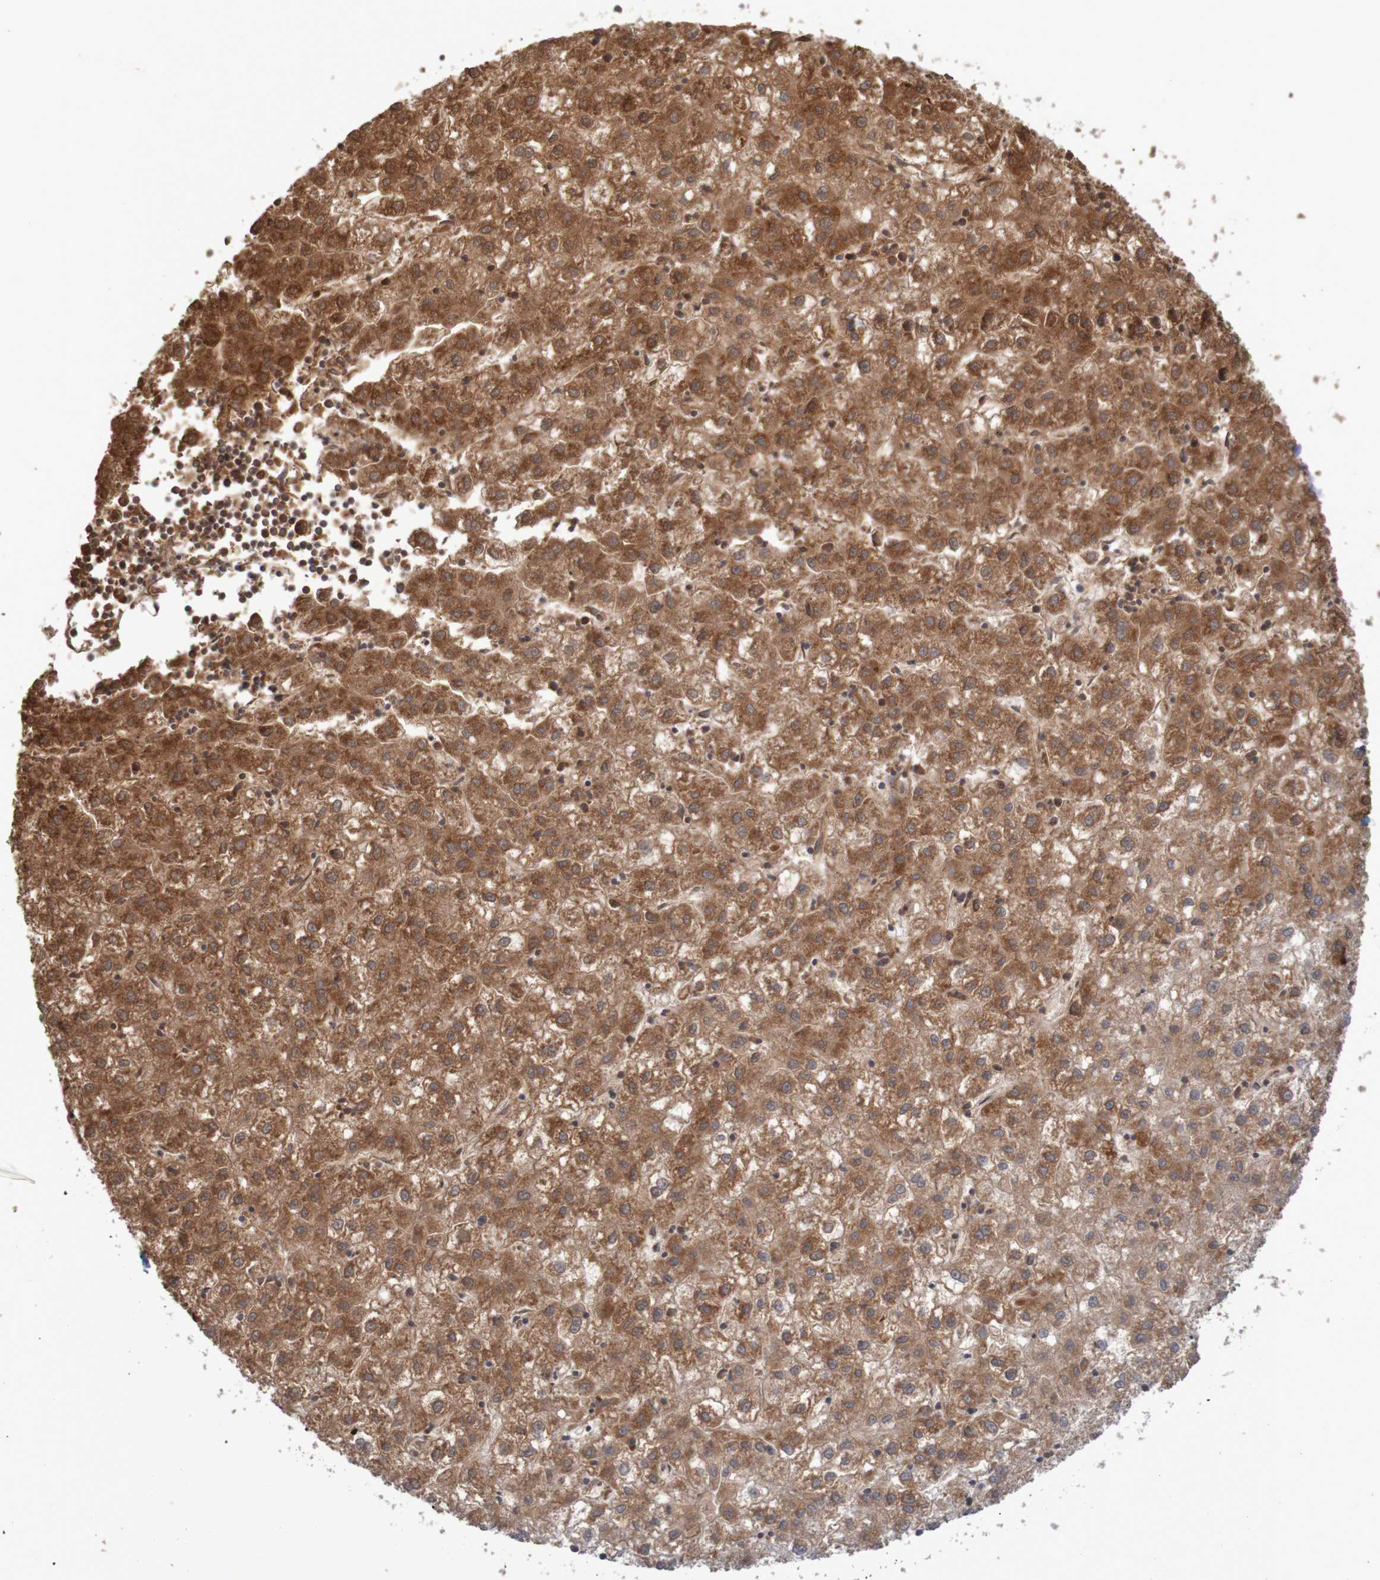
{"staining": {"intensity": "strong", "quantity": ">75%", "location": "cytoplasmic/membranous"}, "tissue": "liver cancer", "cell_type": "Tumor cells", "image_type": "cancer", "snomed": [{"axis": "morphology", "description": "Carcinoma, Hepatocellular, NOS"}, {"axis": "topography", "description": "Liver"}], "caption": "There is high levels of strong cytoplasmic/membranous positivity in tumor cells of liver cancer (hepatocellular carcinoma), as demonstrated by immunohistochemical staining (brown color).", "gene": "MRPL52", "patient": {"sex": "male", "age": 72}}